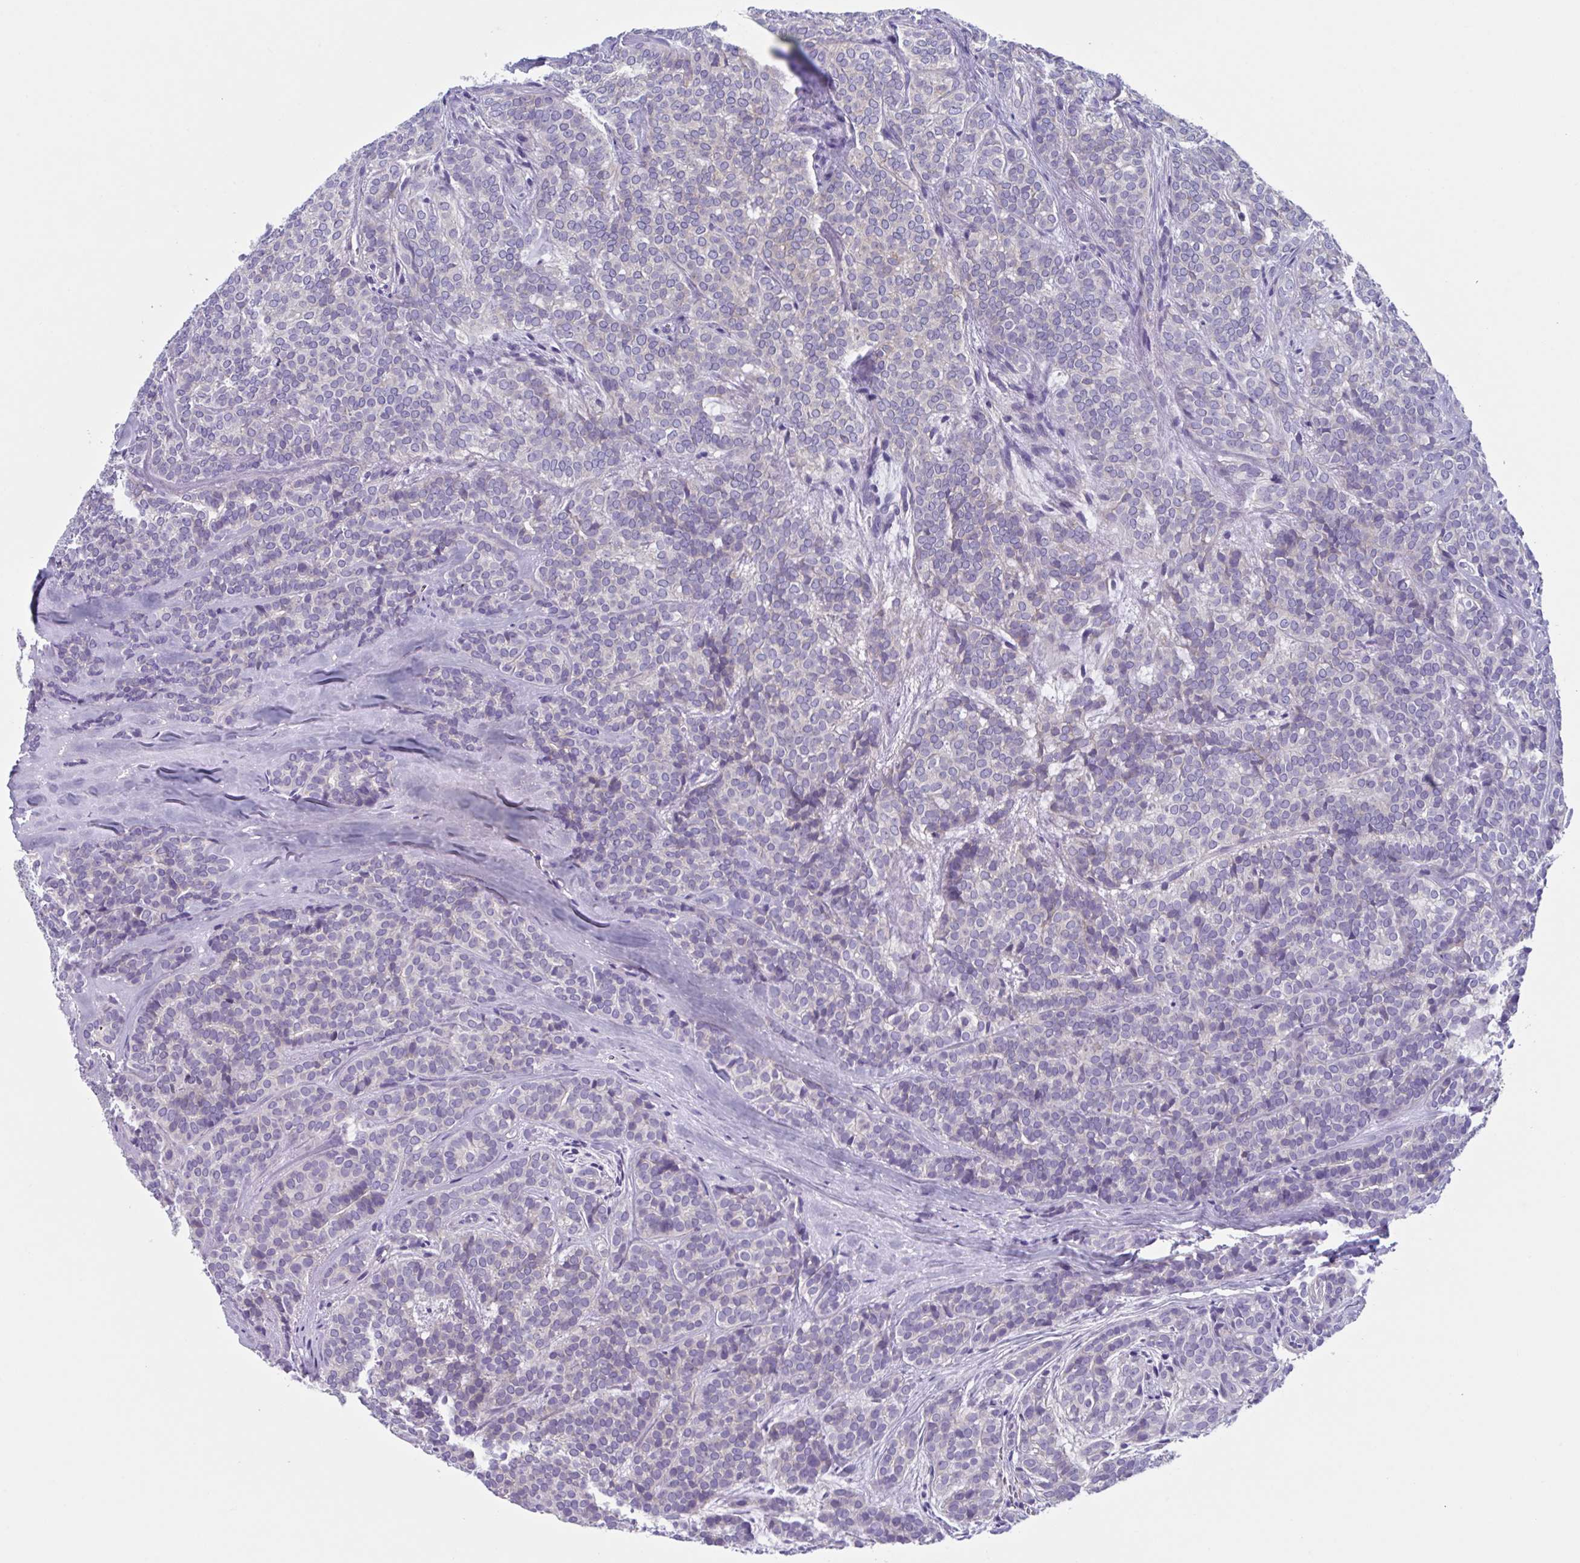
{"staining": {"intensity": "negative", "quantity": "none", "location": "none"}, "tissue": "head and neck cancer", "cell_type": "Tumor cells", "image_type": "cancer", "snomed": [{"axis": "morphology", "description": "Normal tissue, NOS"}, {"axis": "morphology", "description": "Adenocarcinoma, NOS"}, {"axis": "topography", "description": "Oral tissue"}, {"axis": "topography", "description": "Head-Neck"}], "caption": "A high-resolution photomicrograph shows IHC staining of head and neck cancer, which exhibits no significant expression in tumor cells.", "gene": "LPIN3", "patient": {"sex": "female", "age": 57}}